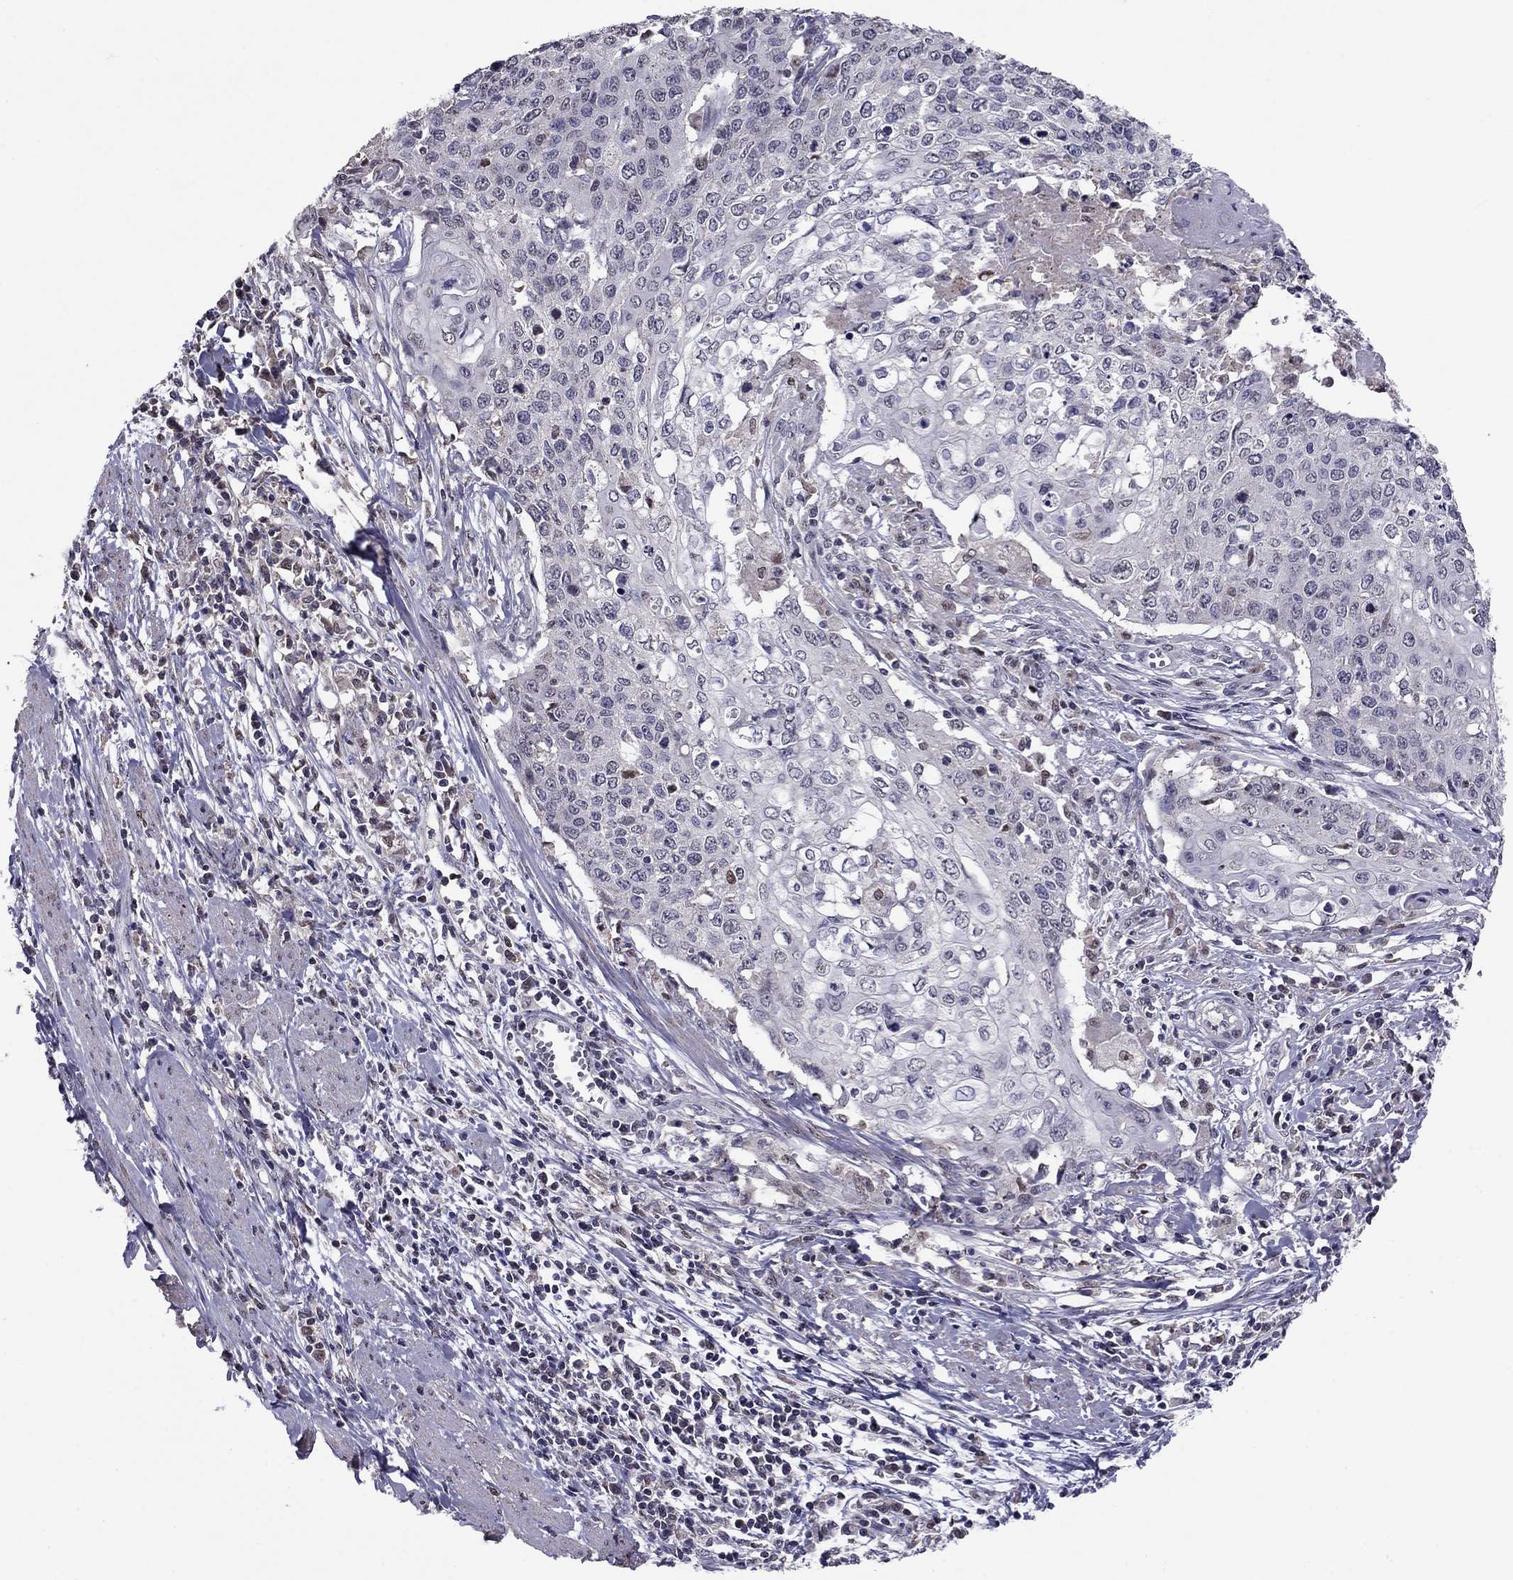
{"staining": {"intensity": "negative", "quantity": "none", "location": "none"}, "tissue": "cervical cancer", "cell_type": "Tumor cells", "image_type": "cancer", "snomed": [{"axis": "morphology", "description": "Squamous cell carcinoma, NOS"}, {"axis": "topography", "description": "Cervix"}], "caption": "Human squamous cell carcinoma (cervical) stained for a protein using immunohistochemistry (IHC) displays no staining in tumor cells.", "gene": "HCN1", "patient": {"sex": "female", "age": 39}}